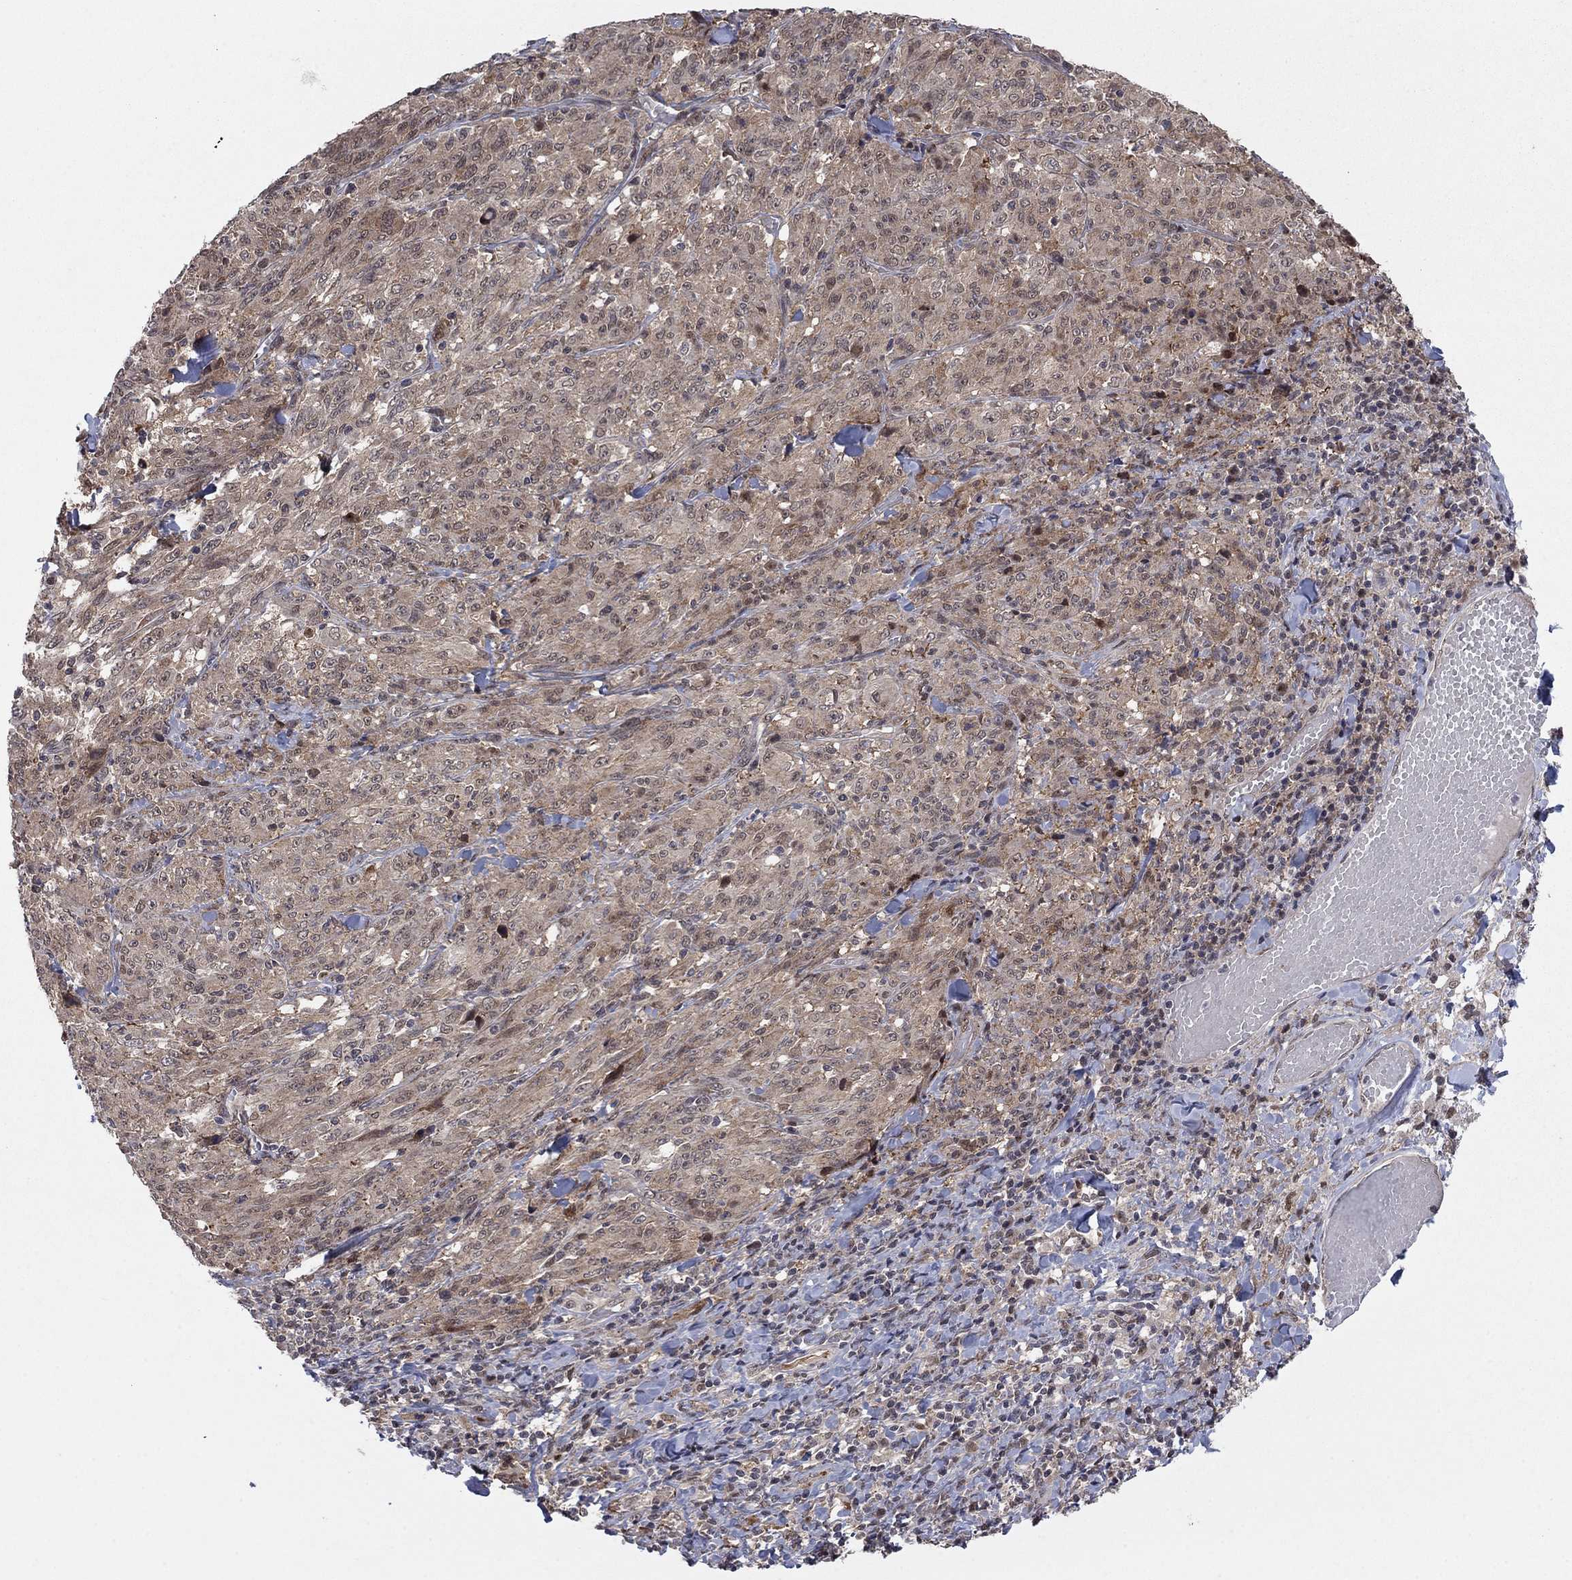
{"staining": {"intensity": "moderate", "quantity": "25%-75%", "location": "cytoplasmic/membranous"}, "tissue": "melanoma", "cell_type": "Tumor cells", "image_type": "cancer", "snomed": [{"axis": "morphology", "description": "Malignant melanoma, NOS"}, {"axis": "topography", "description": "Skin"}], "caption": "Tumor cells demonstrate medium levels of moderate cytoplasmic/membranous expression in about 25%-75% of cells in human melanoma.", "gene": "PSMC1", "patient": {"sex": "female", "age": 91}}